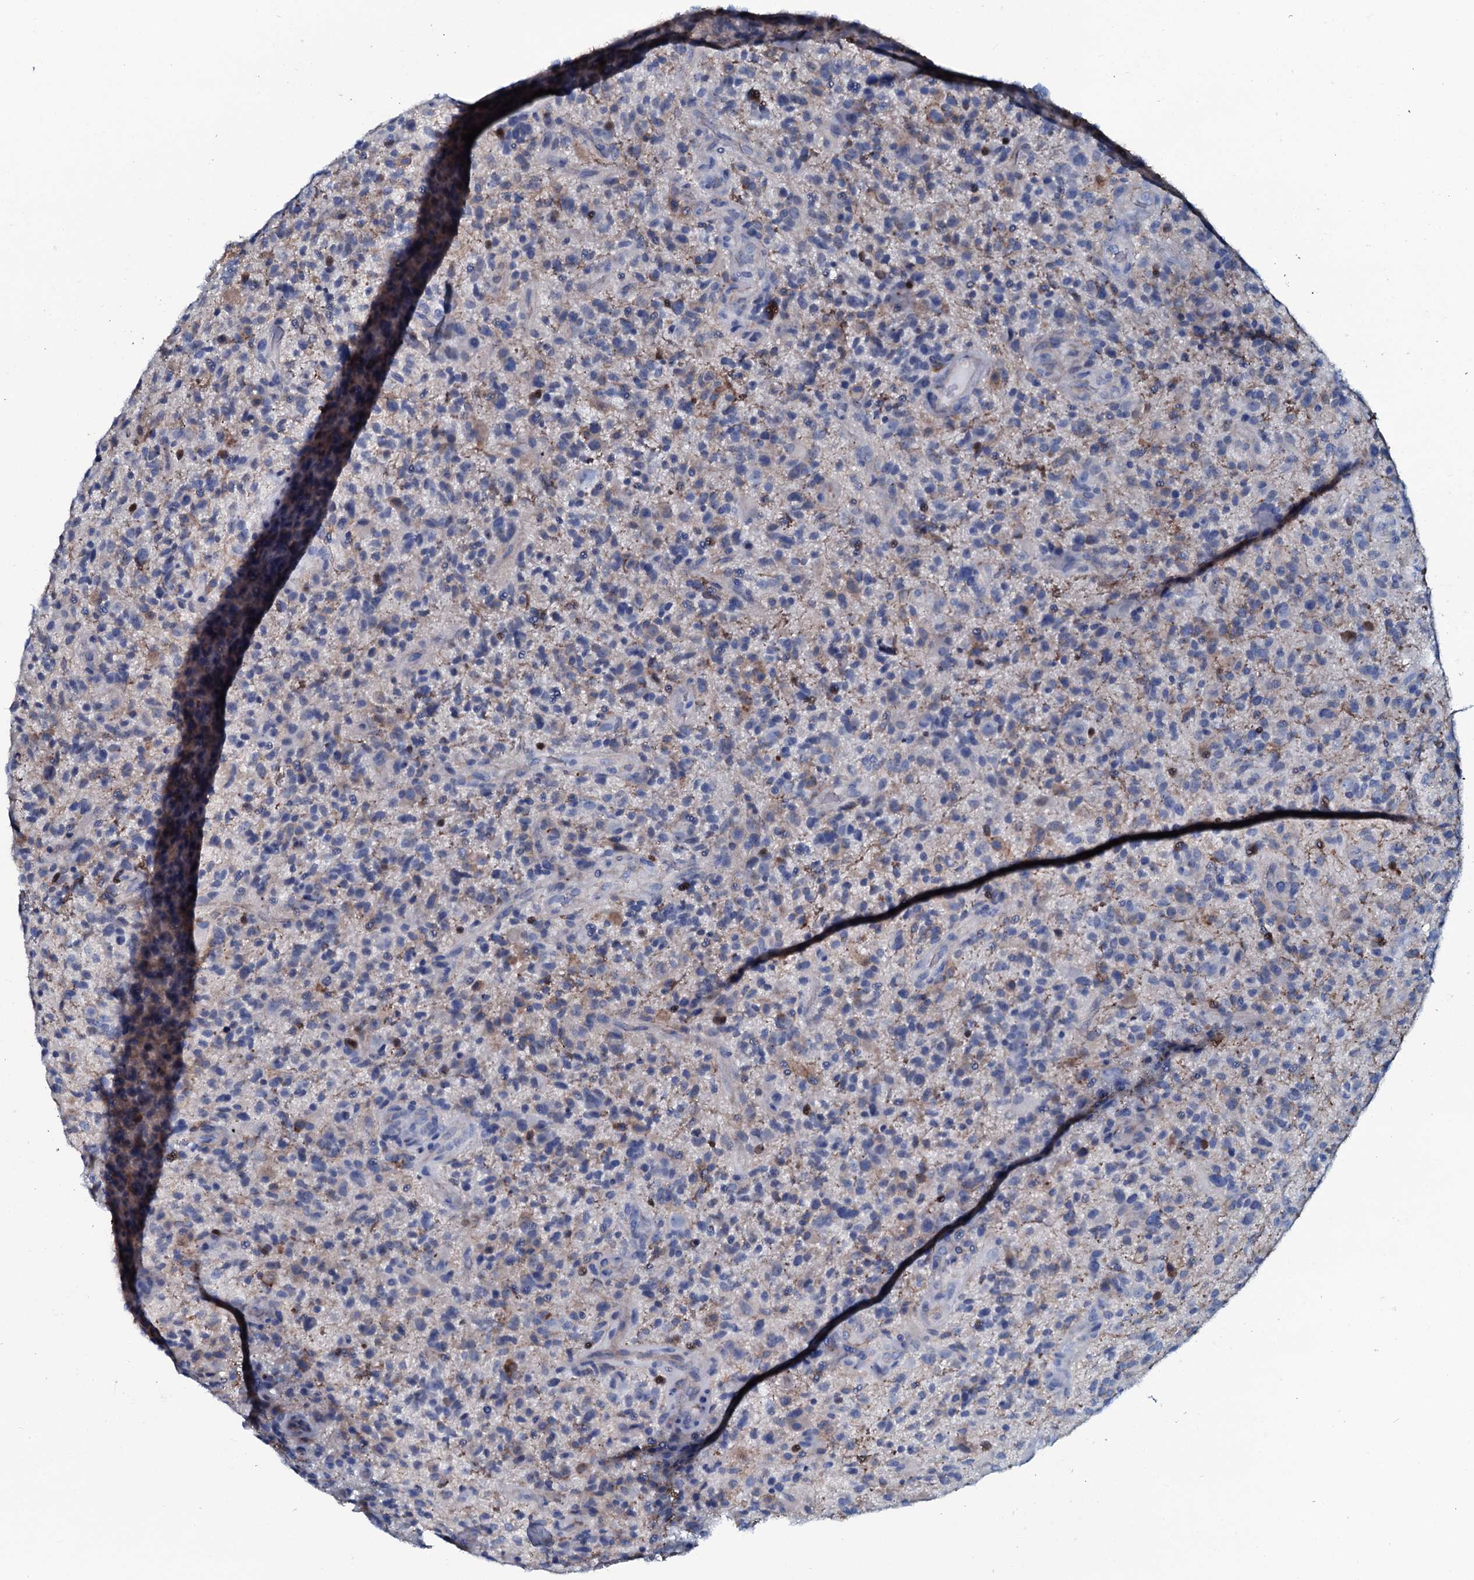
{"staining": {"intensity": "negative", "quantity": "none", "location": "none"}, "tissue": "glioma", "cell_type": "Tumor cells", "image_type": "cancer", "snomed": [{"axis": "morphology", "description": "Glioma, malignant, High grade"}, {"axis": "topography", "description": "Brain"}], "caption": "Photomicrograph shows no protein staining in tumor cells of high-grade glioma (malignant) tissue.", "gene": "SLC4A7", "patient": {"sex": "male", "age": 47}}